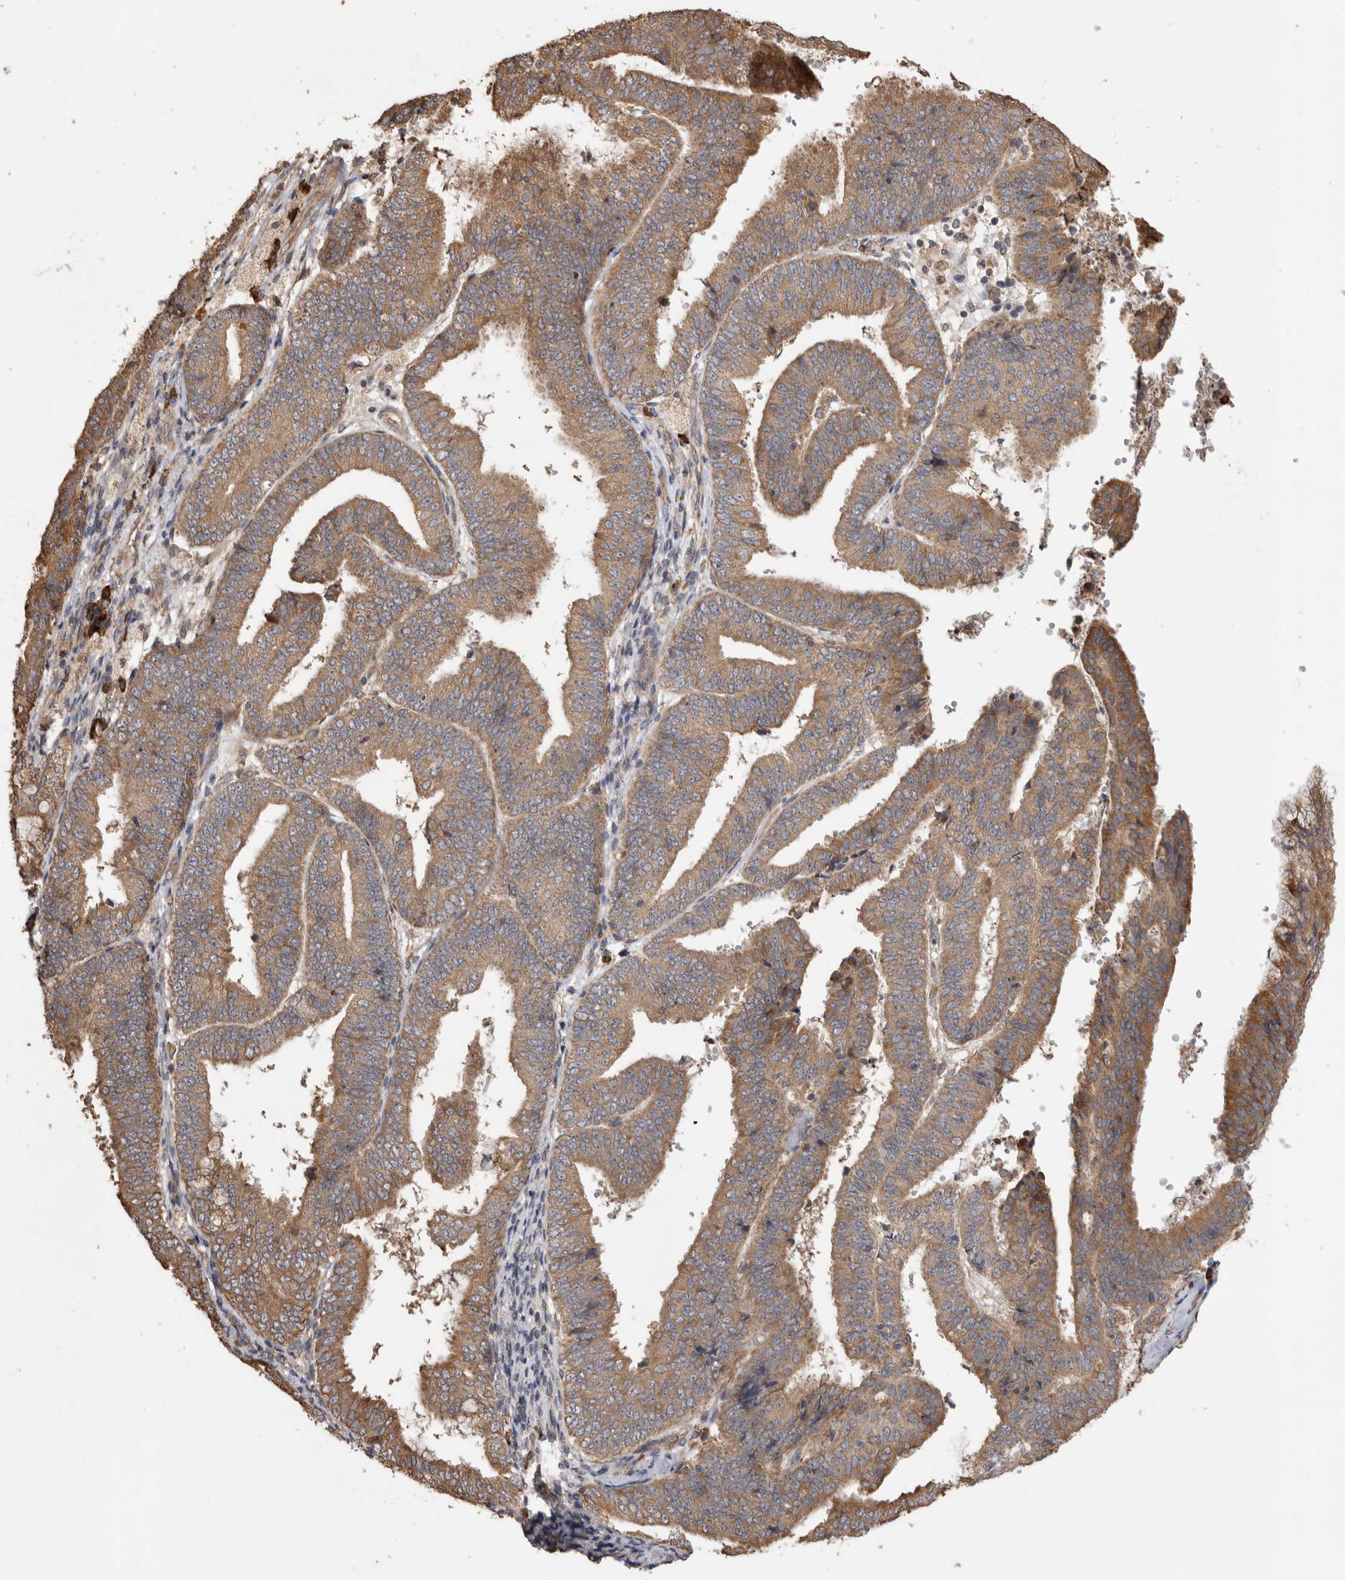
{"staining": {"intensity": "weak", "quantity": ">75%", "location": "cytoplasmic/membranous"}, "tissue": "endometrial cancer", "cell_type": "Tumor cells", "image_type": "cancer", "snomed": [{"axis": "morphology", "description": "Adenocarcinoma, NOS"}, {"axis": "topography", "description": "Endometrium"}], "caption": "Protein analysis of endometrial cancer (adenocarcinoma) tissue displays weak cytoplasmic/membranous positivity in about >75% of tumor cells.", "gene": "TBCE", "patient": {"sex": "female", "age": 63}}